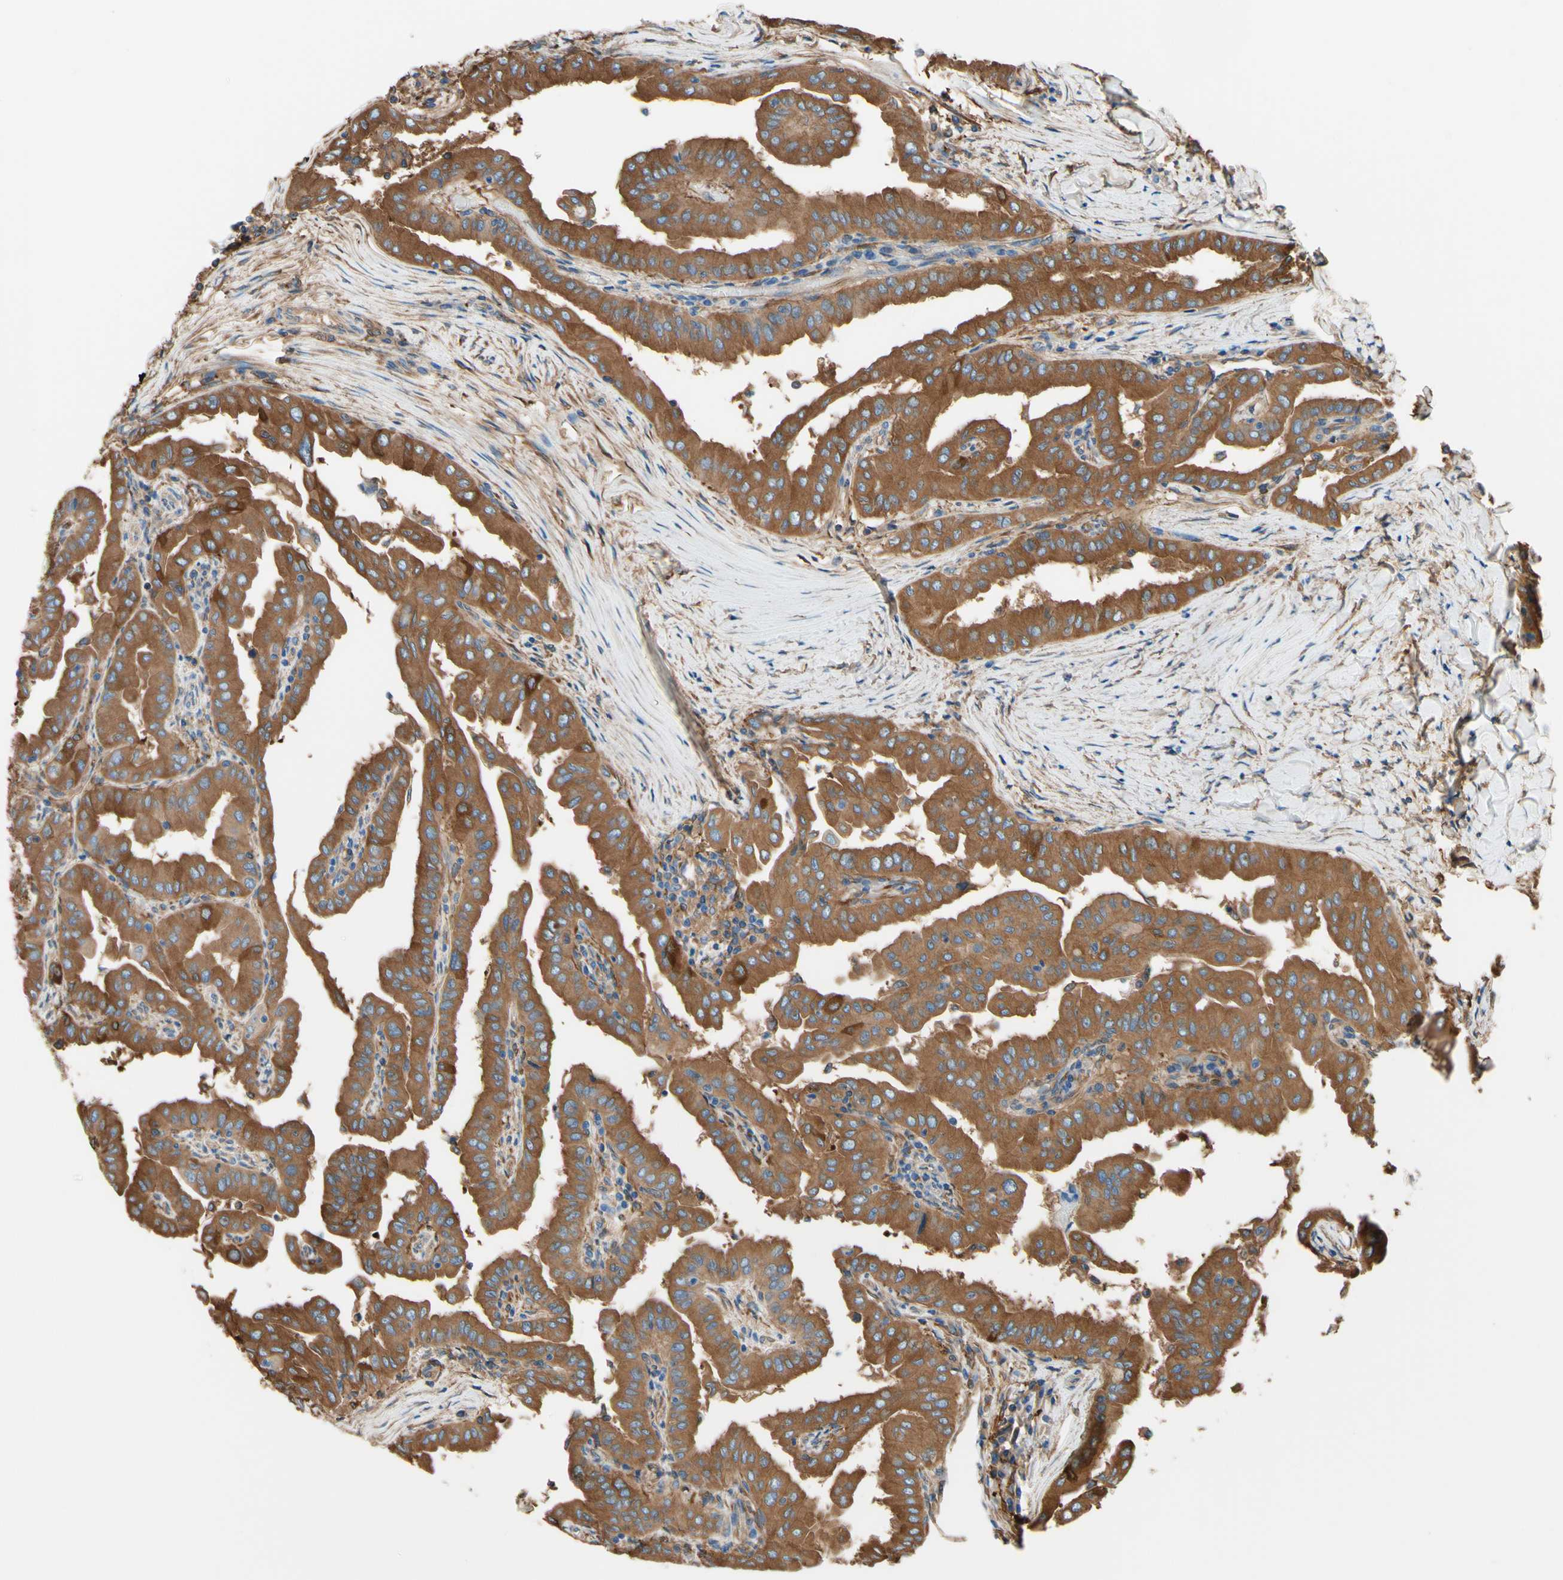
{"staining": {"intensity": "strong", "quantity": ">75%", "location": "cytoplasmic/membranous"}, "tissue": "thyroid cancer", "cell_type": "Tumor cells", "image_type": "cancer", "snomed": [{"axis": "morphology", "description": "Papillary adenocarcinoma, NOS"}, {"axis": "topography", "description": "Thyroid gland"}], "caption": "Tumor cells display strong cytoplasmic/membranous expression in approximately >75% of cells in thyroid cancer.", "gene": "DPYSL3", "patient": {"sex": "male", "age": 33}}